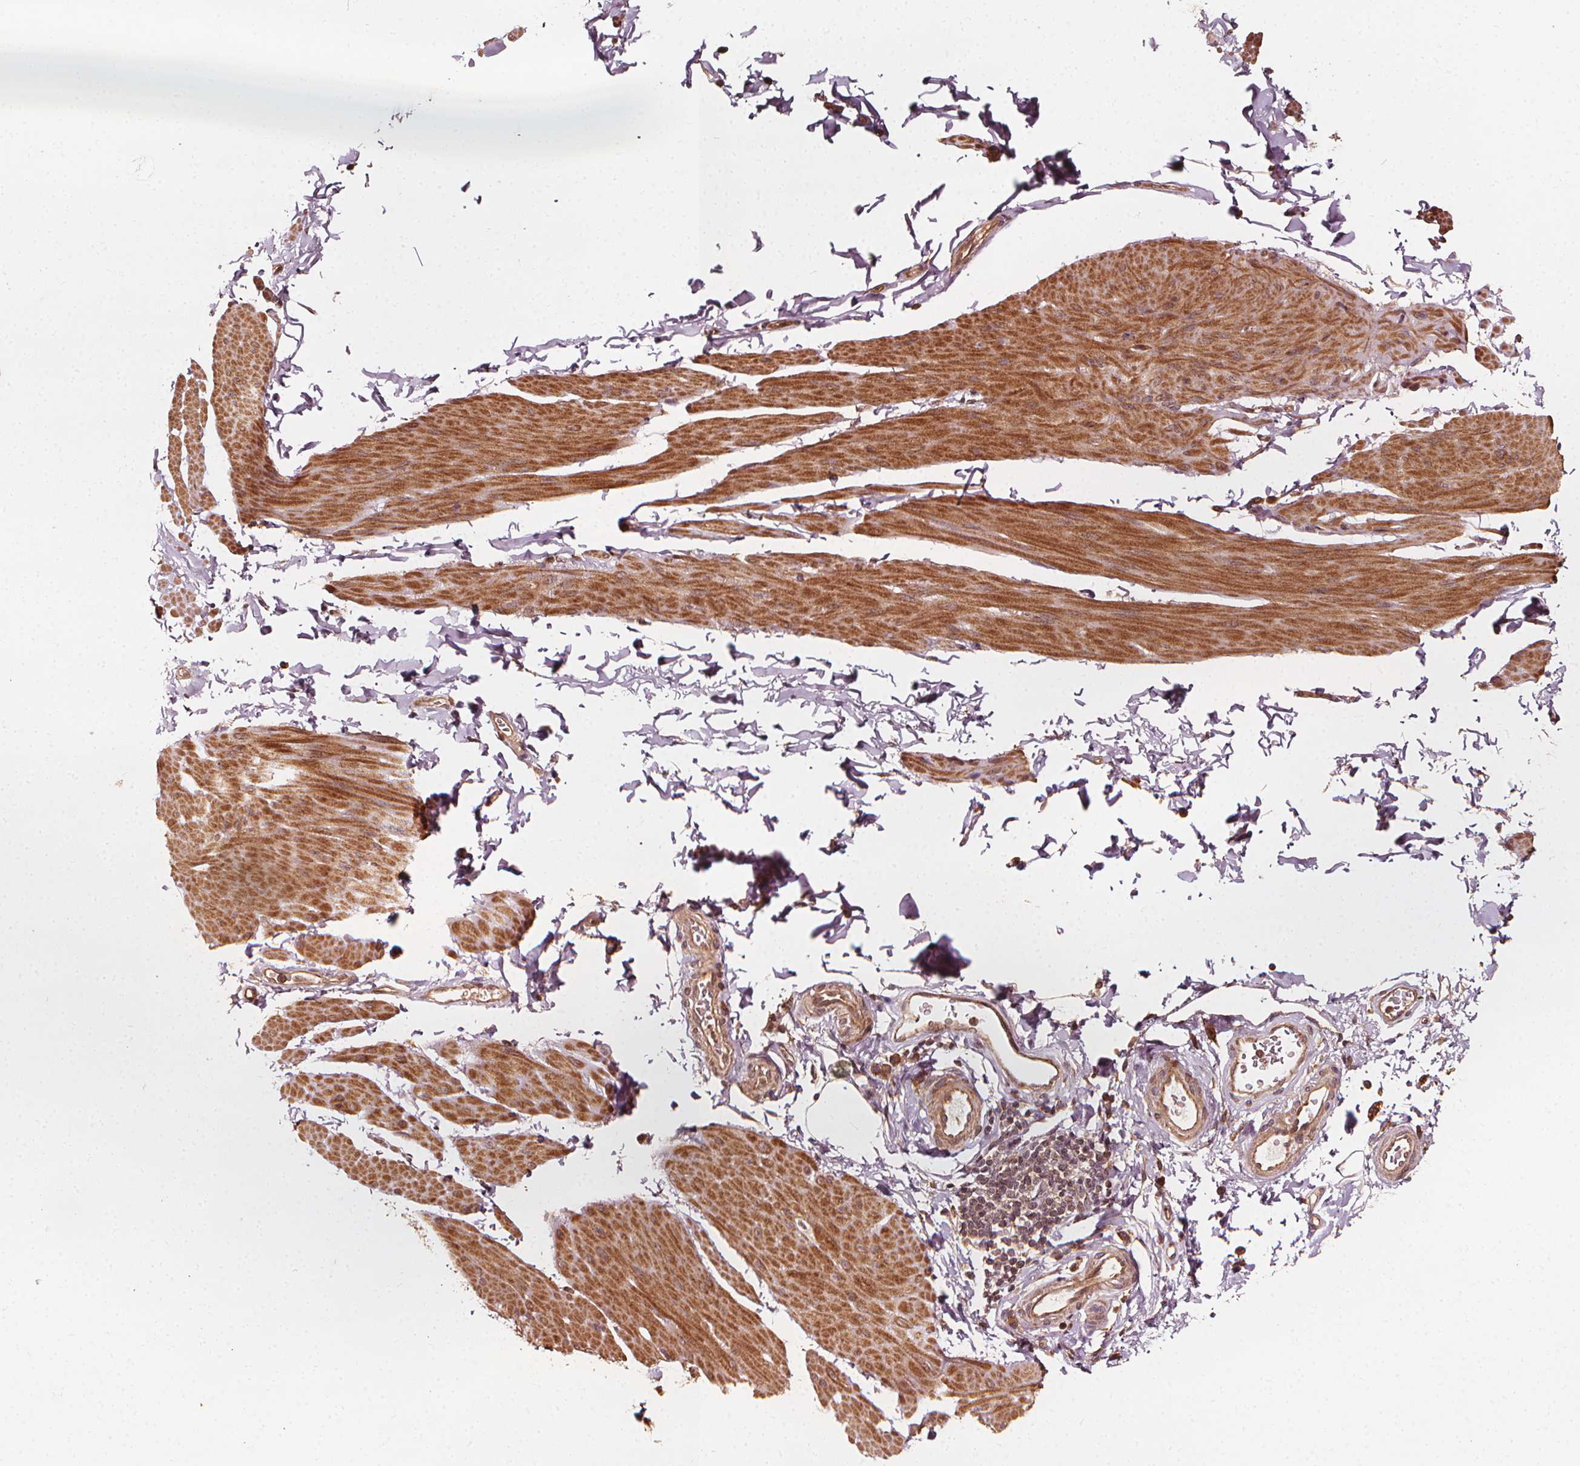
{"staining": {"intensity": "moderate", "quantity": "25%-75%", "location": "cytoplasmic/membranous"}, "tissue": "smooth muscle", "cell_type": "Smooth muscle cells", "image_type": "normal", "snomed": [{"axis": "morphology", "description": "Normal tissue, NOS"}, {"axis": "topography", "description": "Adipose tissue"}, {"axis": "topography", "description": "Smooth muscle"}, {"axis": "topography", "description": "Peripheral nerve tissue"}], "caption": "An image of smooth muscle stained for a protein demonstrates moderate cytoplasmic/membranous brown staining in smooth muscle cells. (IHC, brightfield microscopy, high magnification).", "gene": "NPC1", "patient": {"sex": "male", "age": 83}}